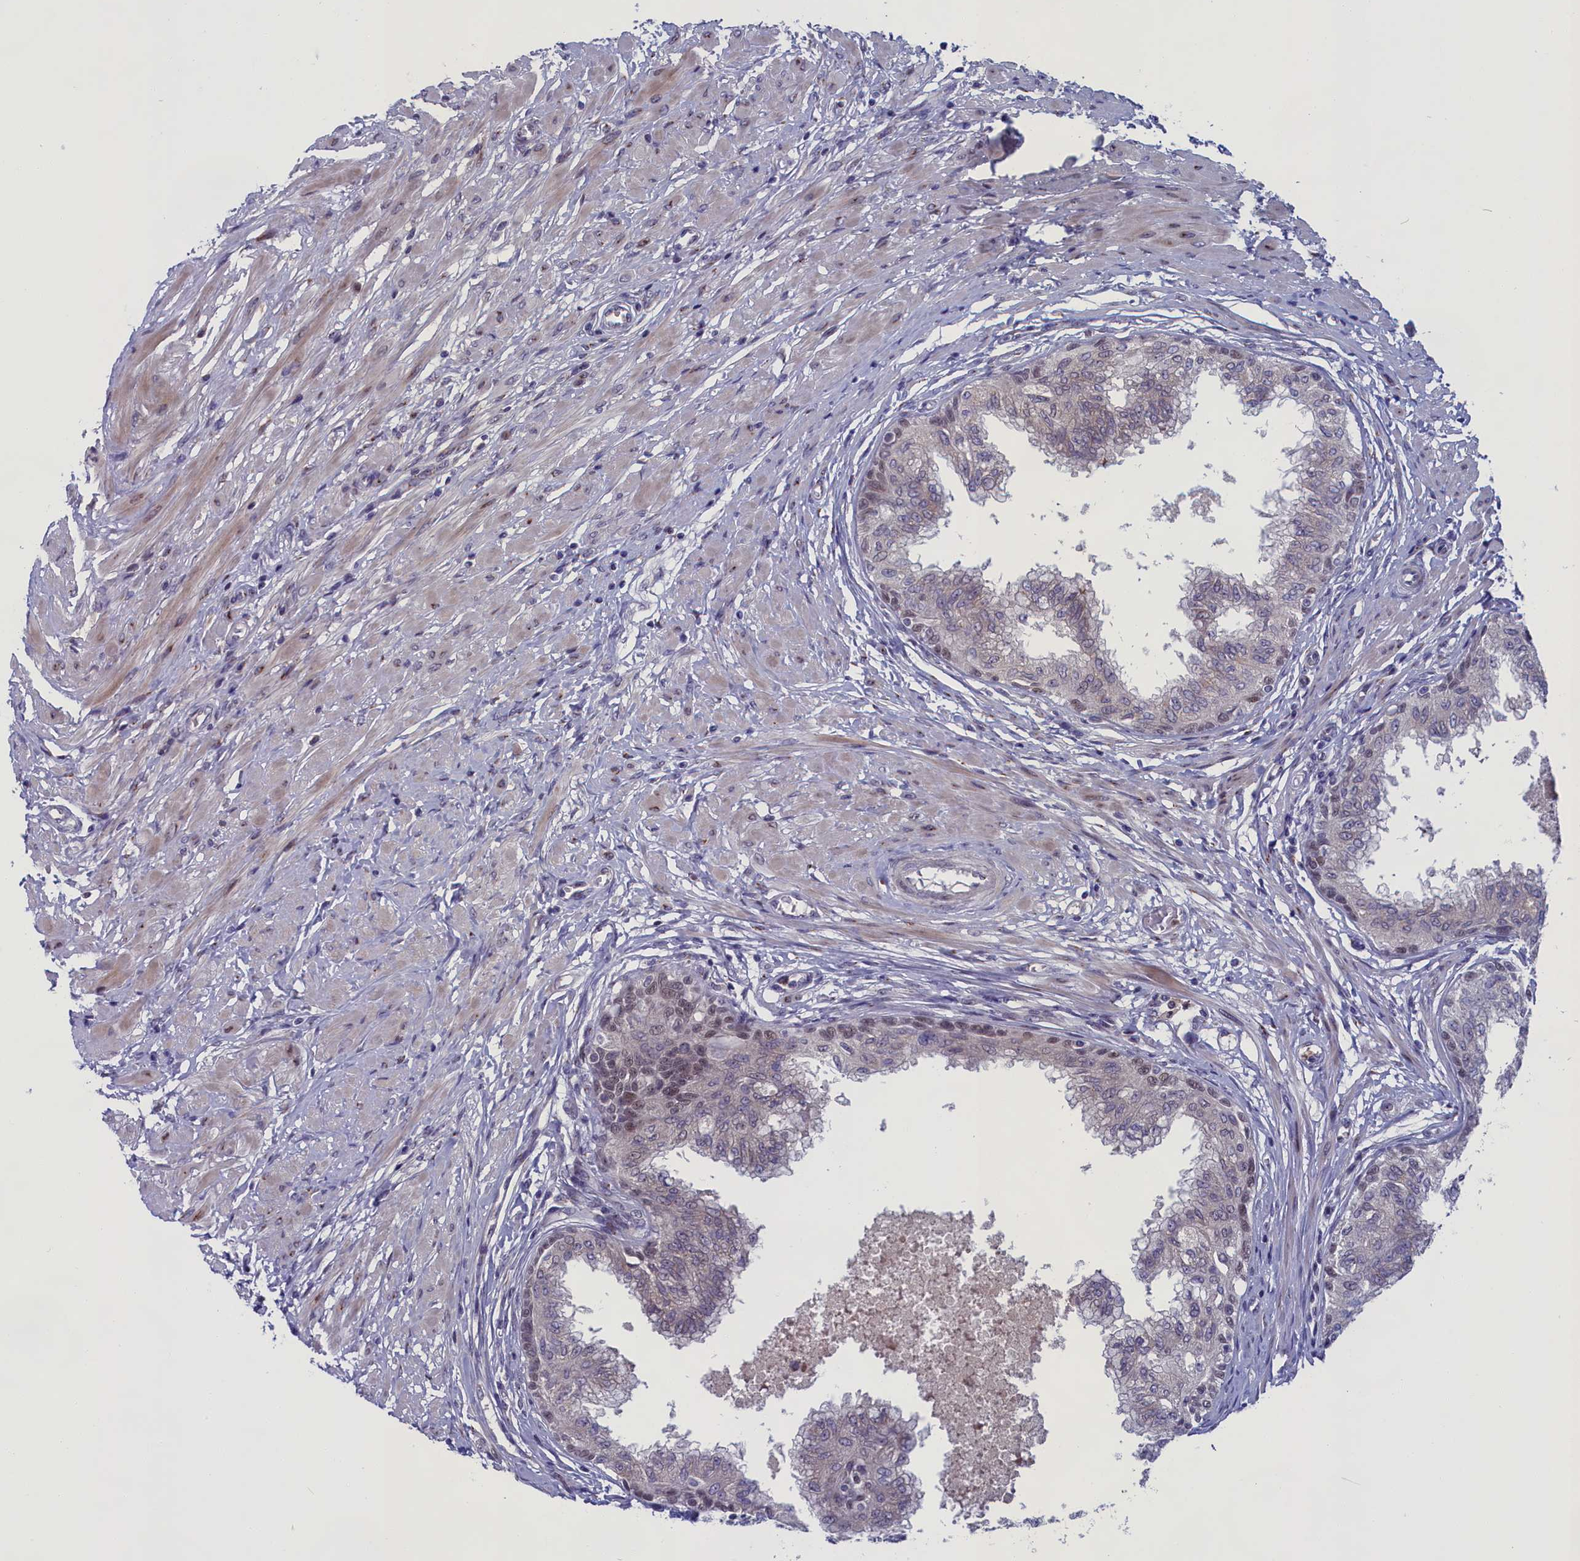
{"staining": {"intensity": "moderate", "quantity": "<25%", "location": "nuclear"}, "tissue": "prostate", "cell_type": "Glandular cells", "image_type": "normal", "snomed": [{"axis": "morphology", "description": "Normal tissue, NOS"}, {"axis": "topography", "description": "Prostate"}, {"axis": "topography", "description": "Seminal veicle"}], "caption": "Moderate nuclear staining is appreciated in about <25% of glandular cells in unremarkable prostate.", "gene": "LIG1", "patient": {"sex": "male", "age": 60}}